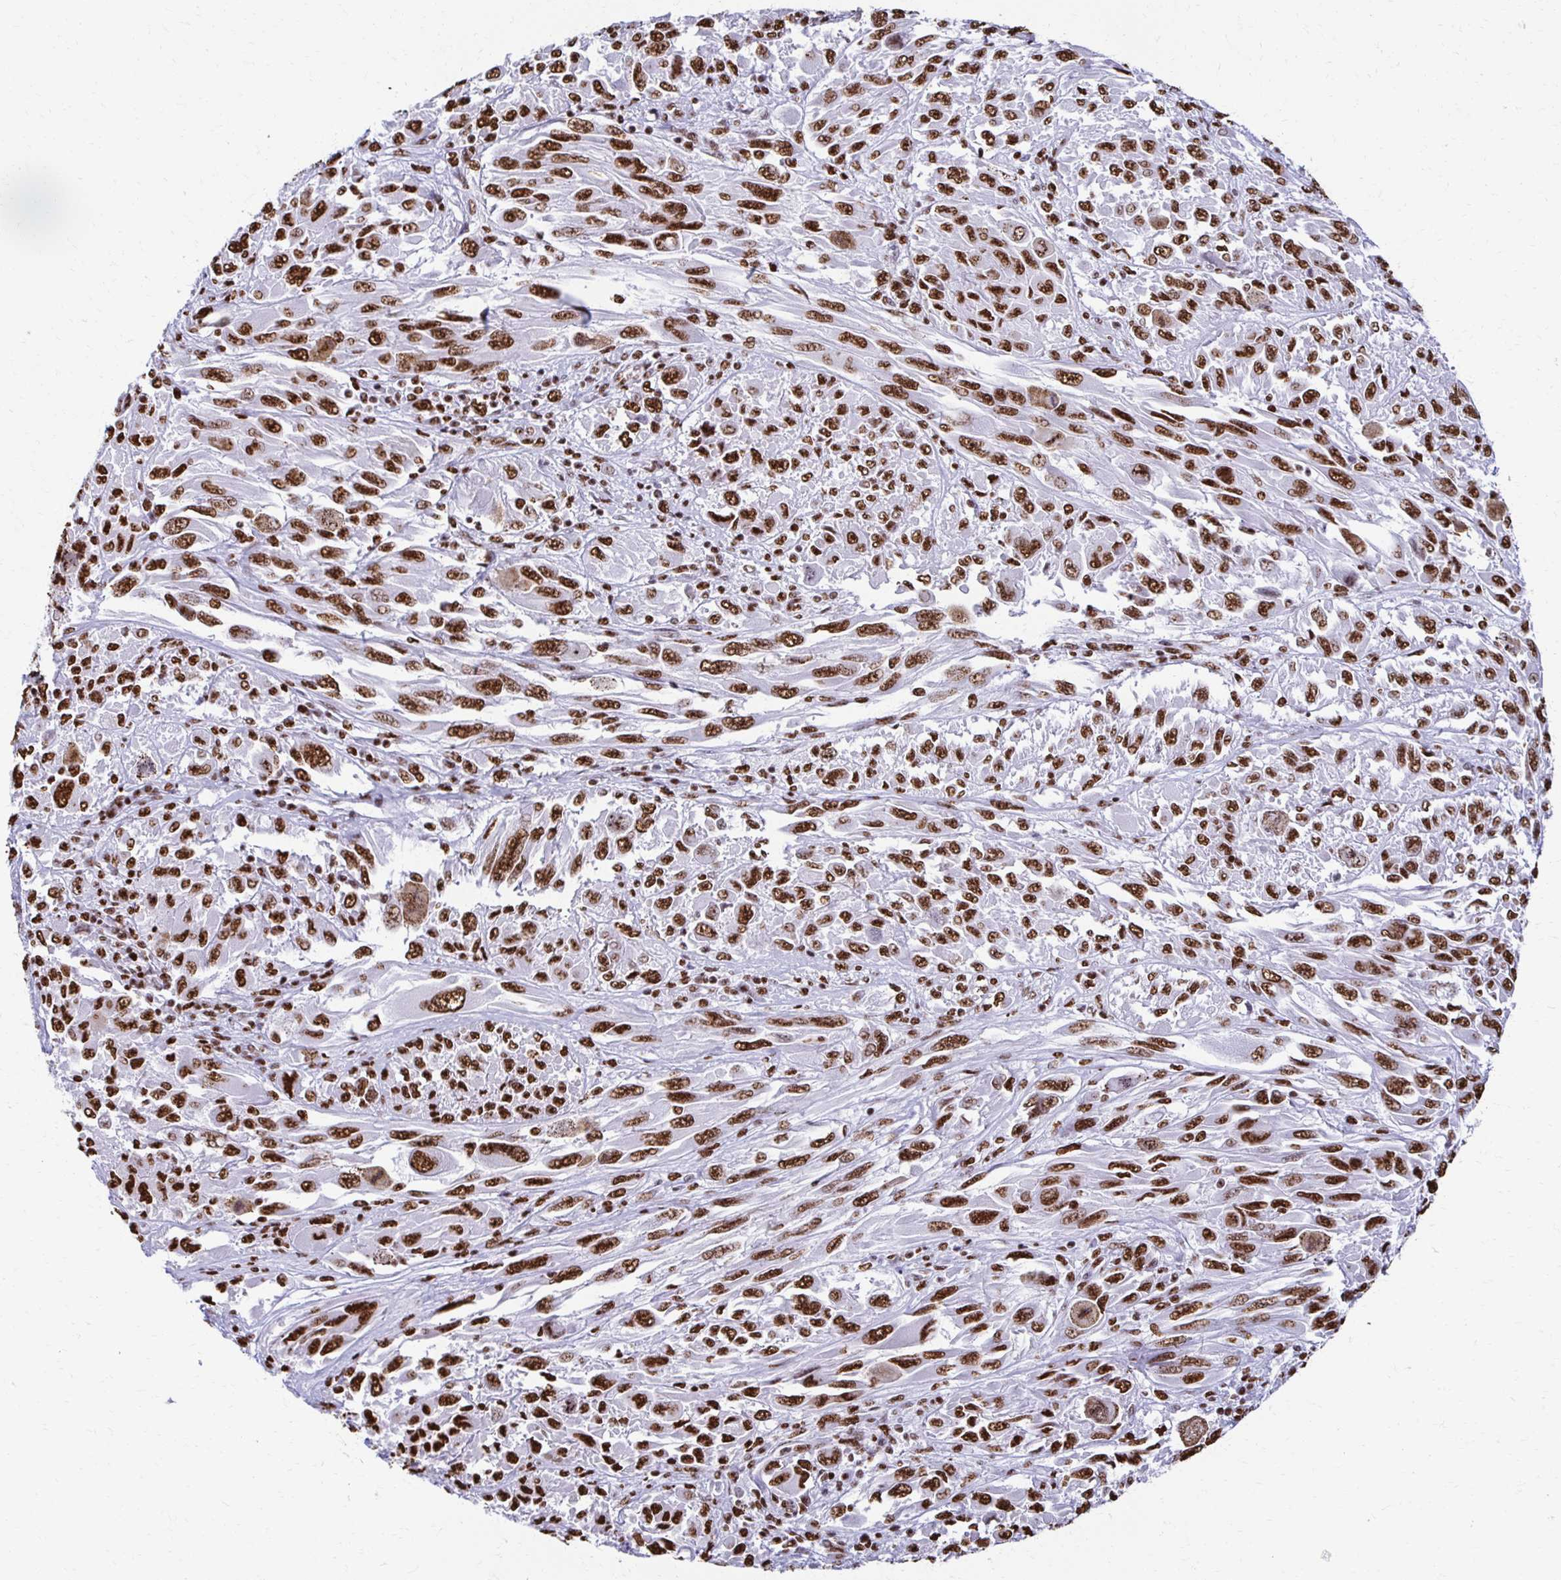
{"staining": {"intensity": "strong", "quantity": ">75%", "location": "nuclear"}, "tissue": "melanoma", "cell_type": "Tumor cells", "image_type": "cancer", "snomed": [{"axis": "morphology", "description": "Malignant melanoma, NOS"}, {"axis": "topography", "description": "Skin"}], "caption": "Immunohistochemistry micrograph of neoplastic tissue: human melanoma stained using immunohistochemistry (IHC) displays high levels of strong protein expression localized specifically in the nuclear of tumor cells, appearing as a nuclear brown color.", "gene": "NONO", "patient": {"sex": "female", "age": 91}}